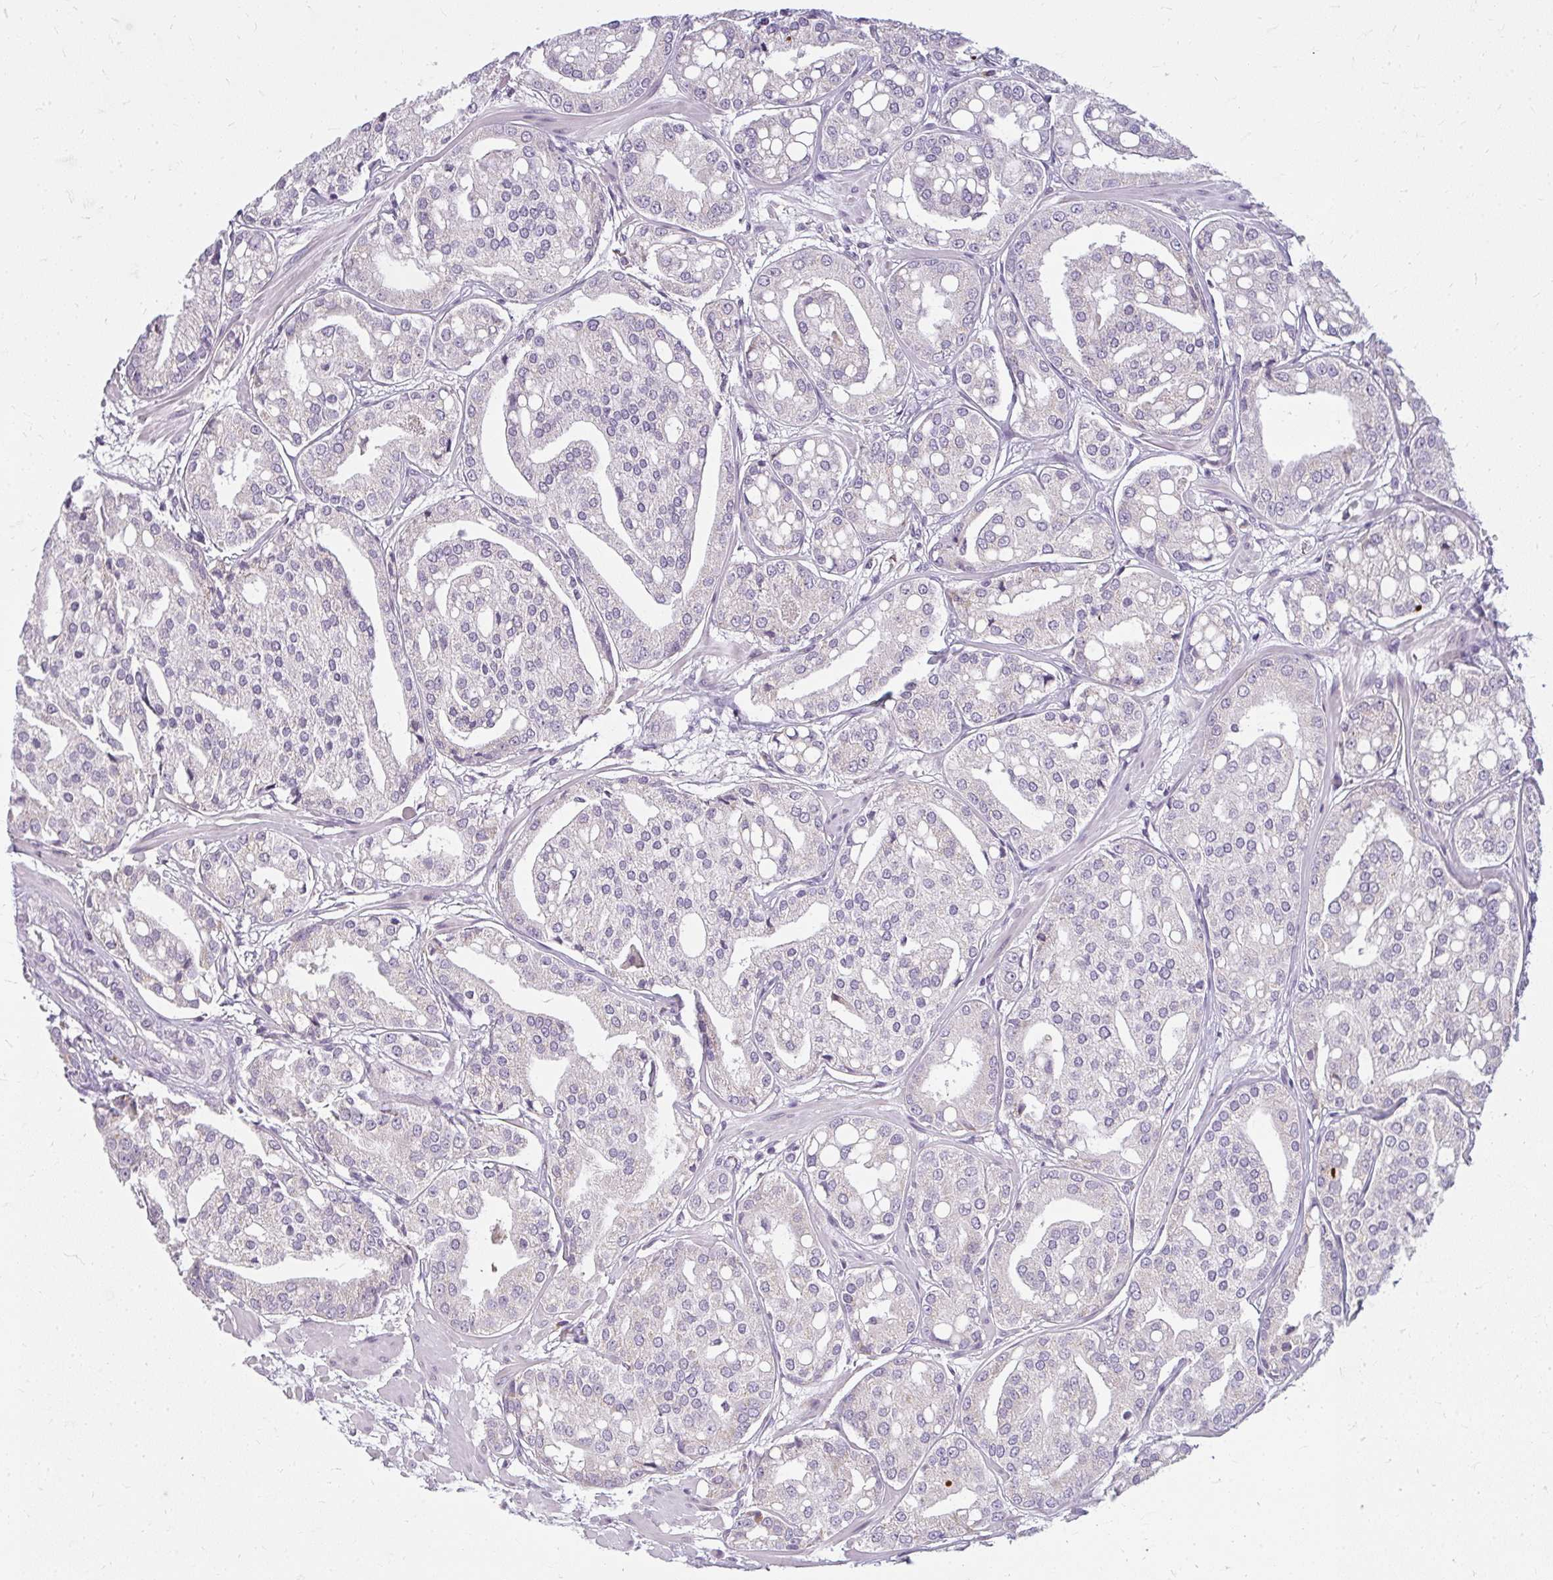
{"staining": {"intensity": "negative", "quantity": "none", "location": "none"}, "tissue": "renal cancer", "cell_type": "Tumor cells", "image_type": "cancer", "snomed": [{"axis": "morphology", "description": "Adenocarcinoma, NOS"}, {"axis": "topography", "description": "Urinary bladder"}], "caption": "This photomicrograph is of adenocarcinoma (renal) stained with immunohistochemistry to label a protein in brown with the nuclei are counter-stained blue. There is no positivity in tumor cells.", "gene": "ZFYVE26", "patient": {"sex": "male", "age": 61}}